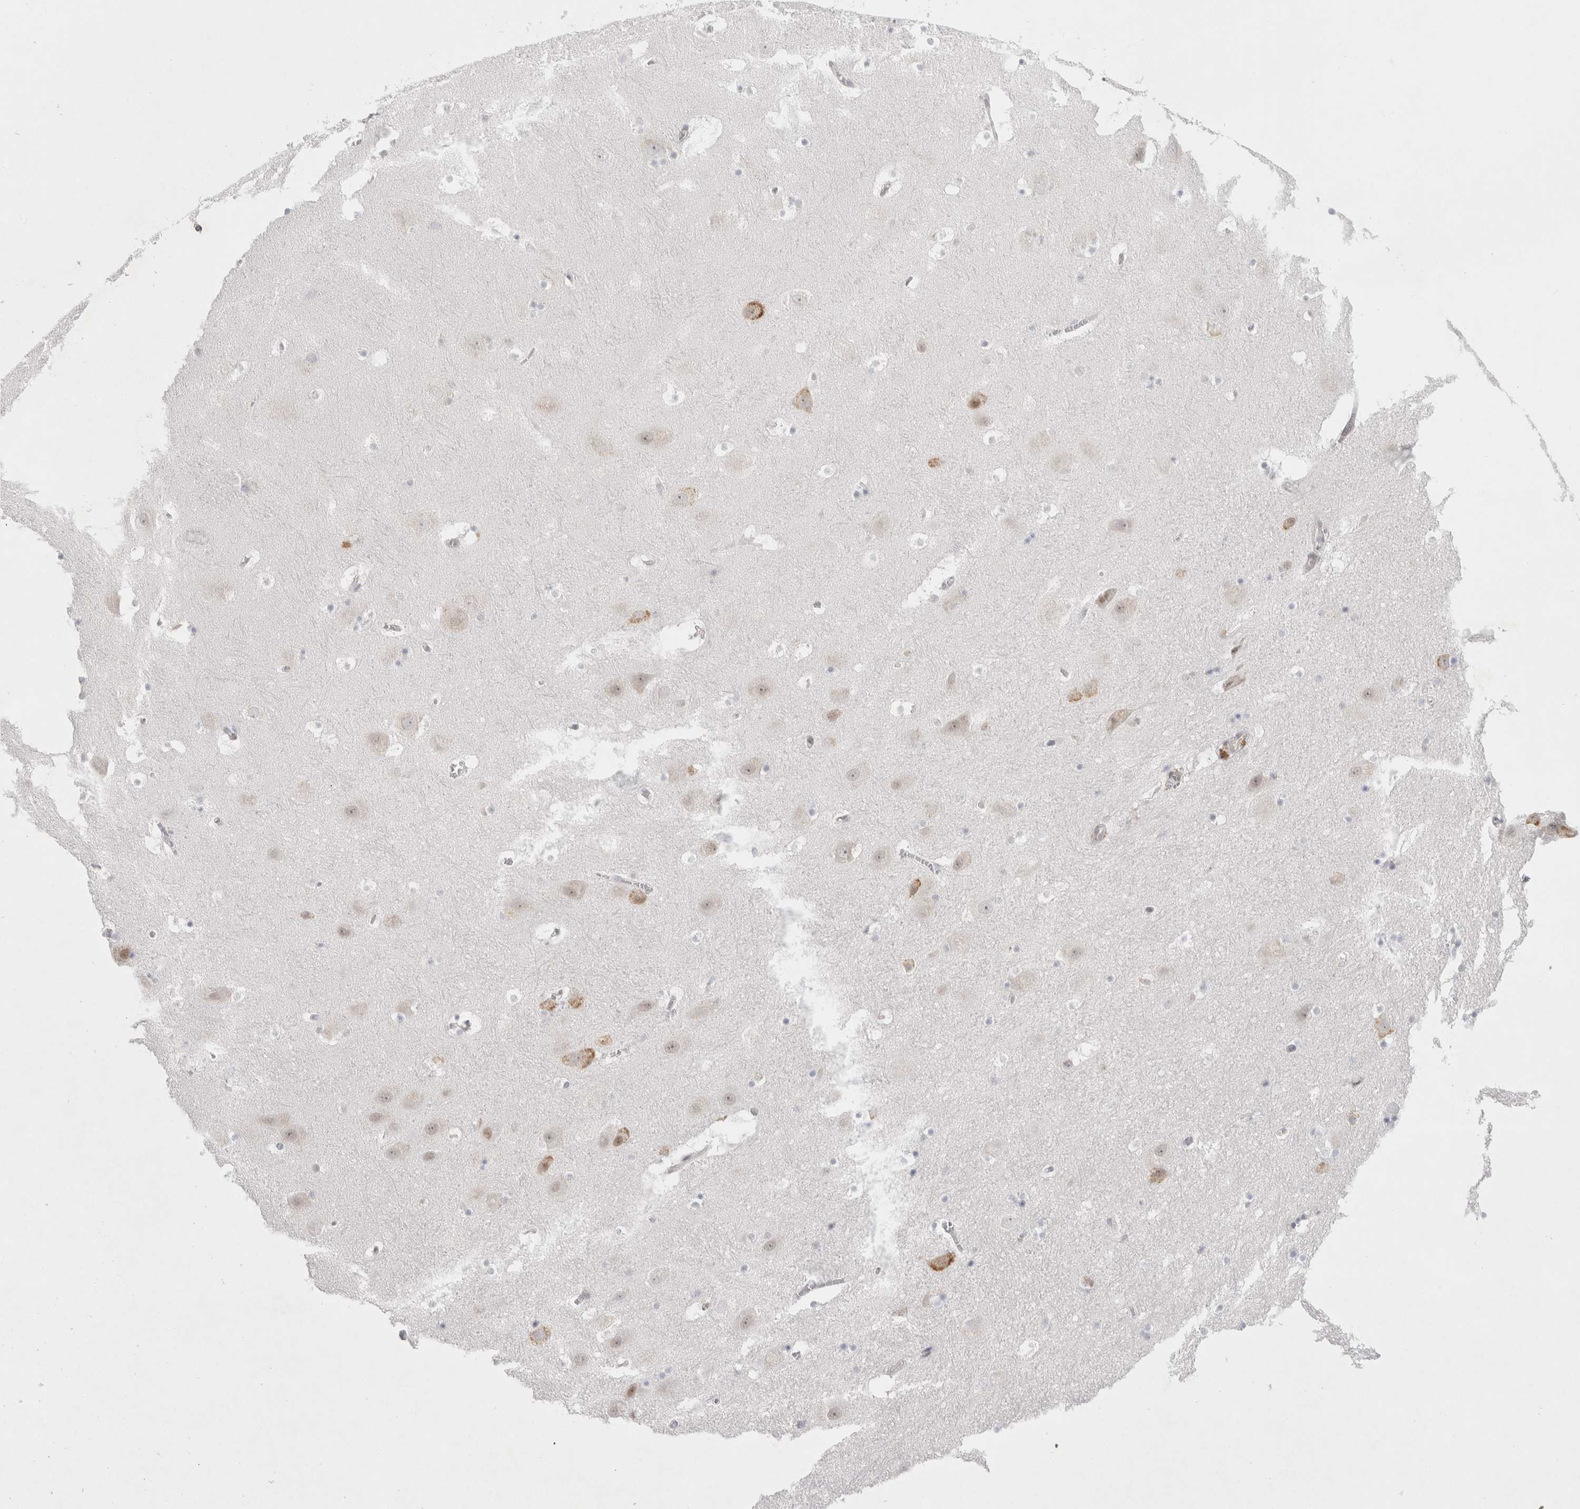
{"staining": {"intensity": "moderate", "quantity": "<25%", "location": "cytoplasmic/membranous"}, "tissue": "hippocampus", "cell_type": "Glial cells", "image_type": "normal", "snomed": [{"axis": "morphology", "description": "Normal tissue, NOS"}, {"axis": "topography", "description": "Hippocampus"}], "caption": "Immunohistochemical staining of benign hippocampus displays low levels of moderate cytoplasmic/membranous expression in about <25% of glial cells.", "gene": "TRMT1L", "patient": {"sex": "male", "age": 45}}